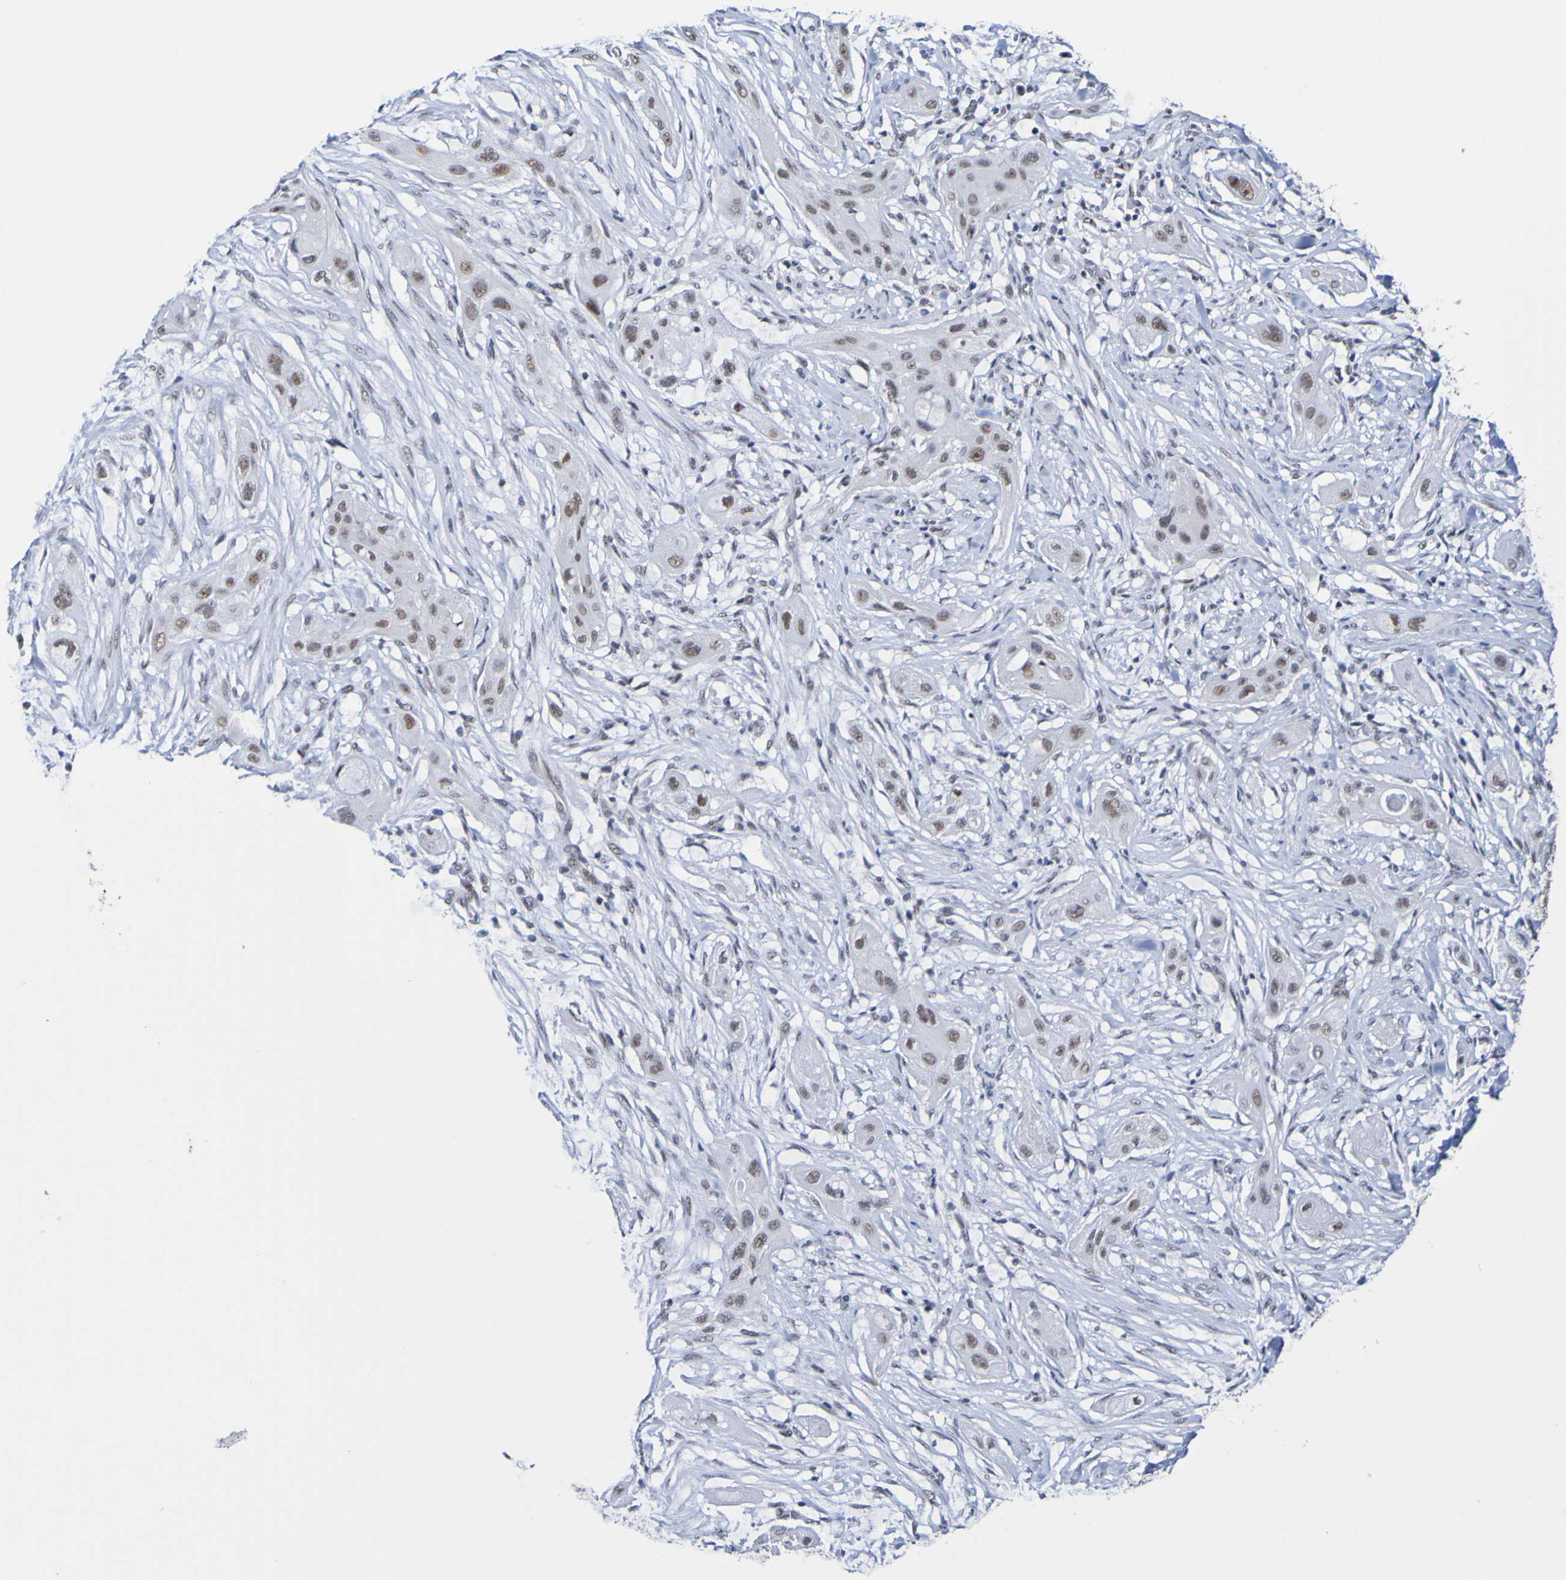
{"staining": {"intensity": "weak", "quantity": "<25%", "location": "nuclear"}, "tissue": "lung cancer", "cell_type": "Tumor cells", "image_type": "cancer", "snomed": [{"axis": "morphology", "description": "Squamous cell carcinoma, NOS"}, {"axis": "topography", "description": "Lung"}], "caption": "Tumor cells are negative for brown protein staining in squamous cell carcinoma (lung).", "gene": "CDC5L", "patient": {"sex": "female", "age": 47}}